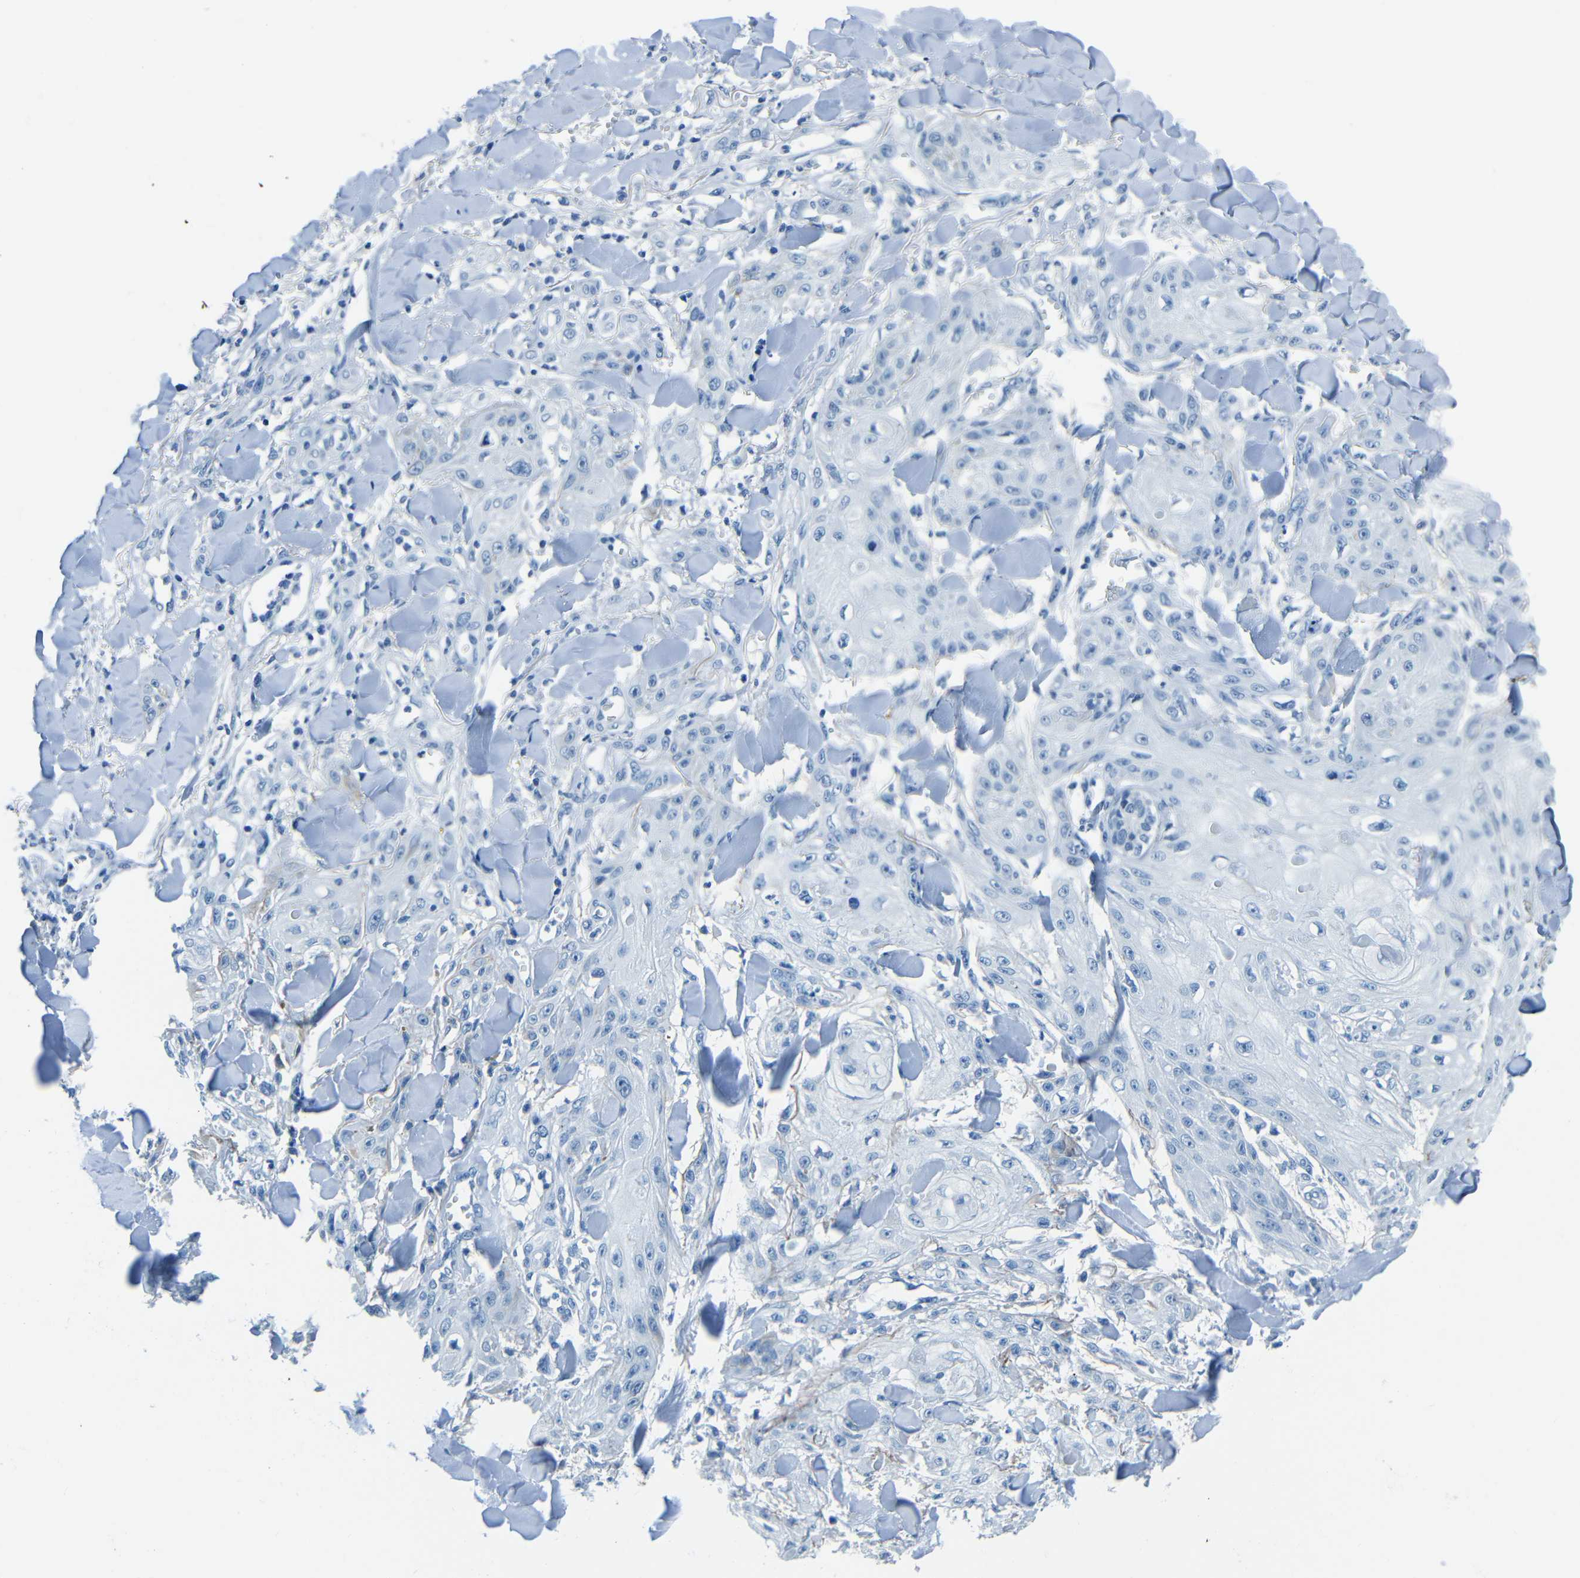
{"staining": {"intensity": "negative", "quantity": "none", "location": "none"}, "tissue": "skin cancer", "cell_type": "Tumor cells", "image_type": "cancer", "snomed": [{"axis": "morphology", "description": "Squamous cell carcinoma, NOS"}, {"axis": "topography", "description": "Skin"}], "caption": "Tumor cells are negative for brown protein staining in squamous cell carcinoma (skin).", "gene": "FBN2", "patient": {"sex": "male", "age": 74}}